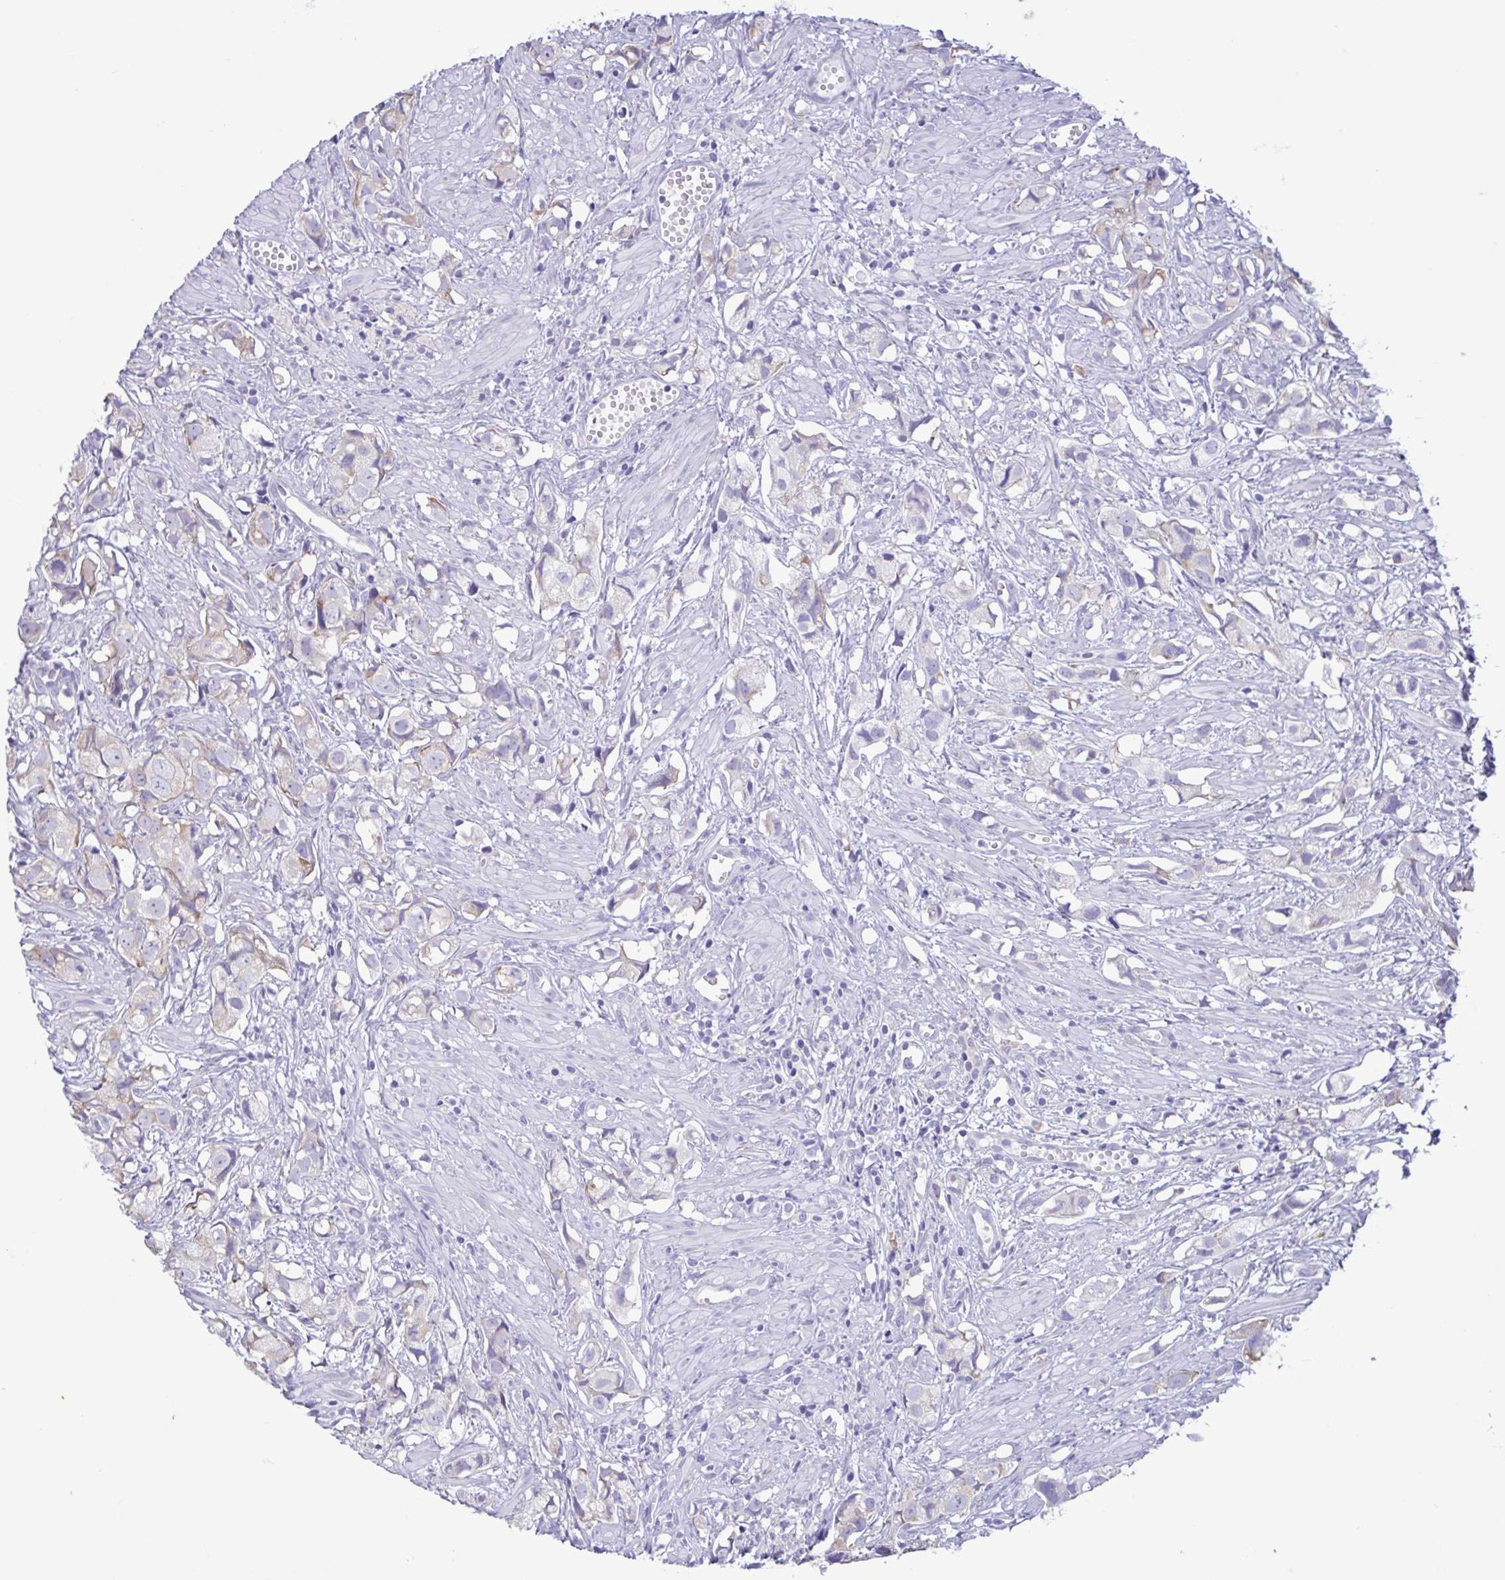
{"staining": {"intensity": "negative", "quantity": "none", "location": "none"}, "tissue": "prostate cancer", "cell_type": "Tumor cells", "image_type": "cancer", "snomed": [{"axis": "morphology", "description": "Adenocarcinoma, High grade"}, {"axis": "topography", "description": "Prostate"}], "caption": "IHC image of neoplastic tissue: prostate high-grade adenocarcinoma stained with DAB exhibits no significant protein positivity in tumor cells.", "gene": "TNNI3", "patient": {"sex": "male", "age": 58}}